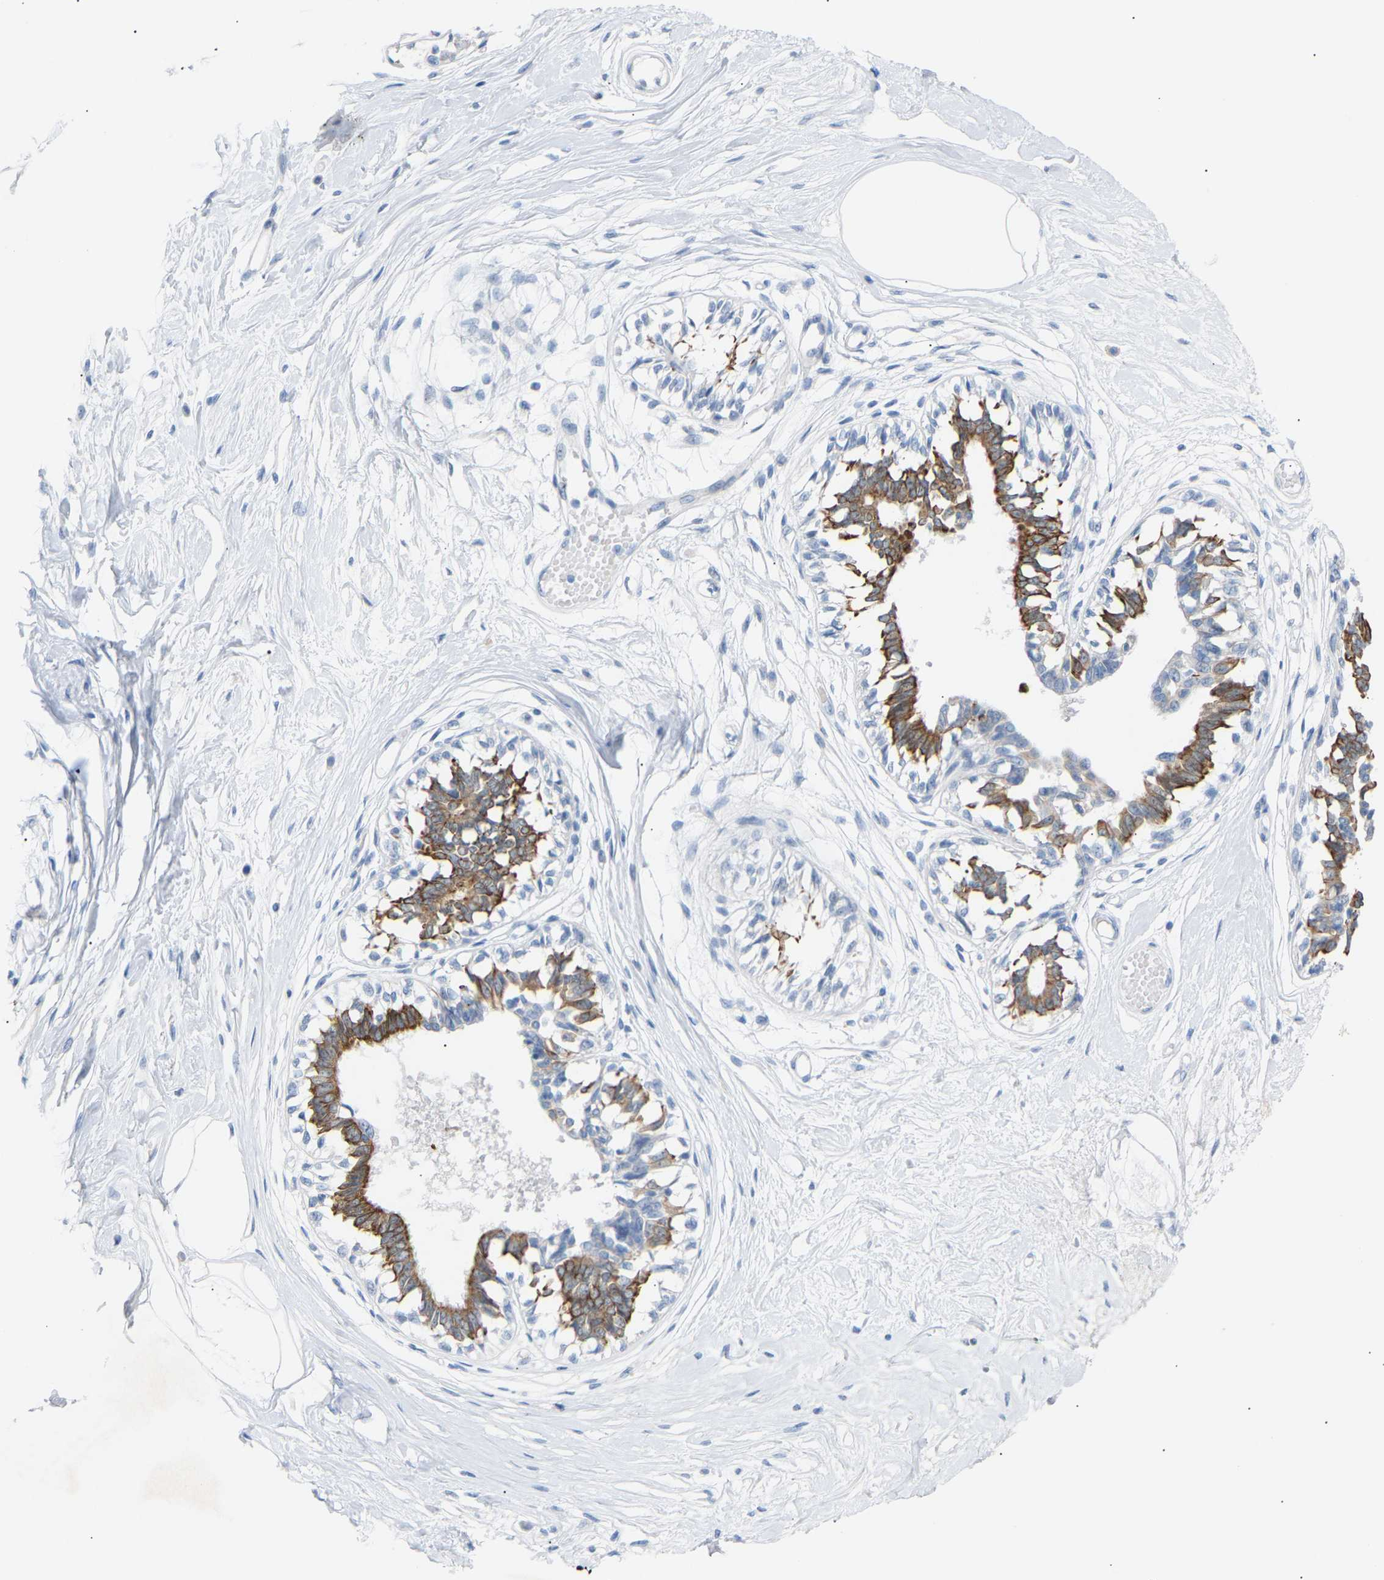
{"staining": {"intensity": "negative", "quantity": "none", "location": "none"}, "tissue": "breast", "cell_type": "Adipocytes", "image_type": "normal", "snomed": [{"axis": "morphology", "description": "Normal tissue, NOS"}, {"axis": "topography", "description": "Breast"}], "caption": "Immunohistochemistry histopathology image of unremarkable breast: human breast stained with DAB reveals no significant protein staining in adipocytes.", "gene": "PEX1", "patient": {"sex": "female", "age": 45}}